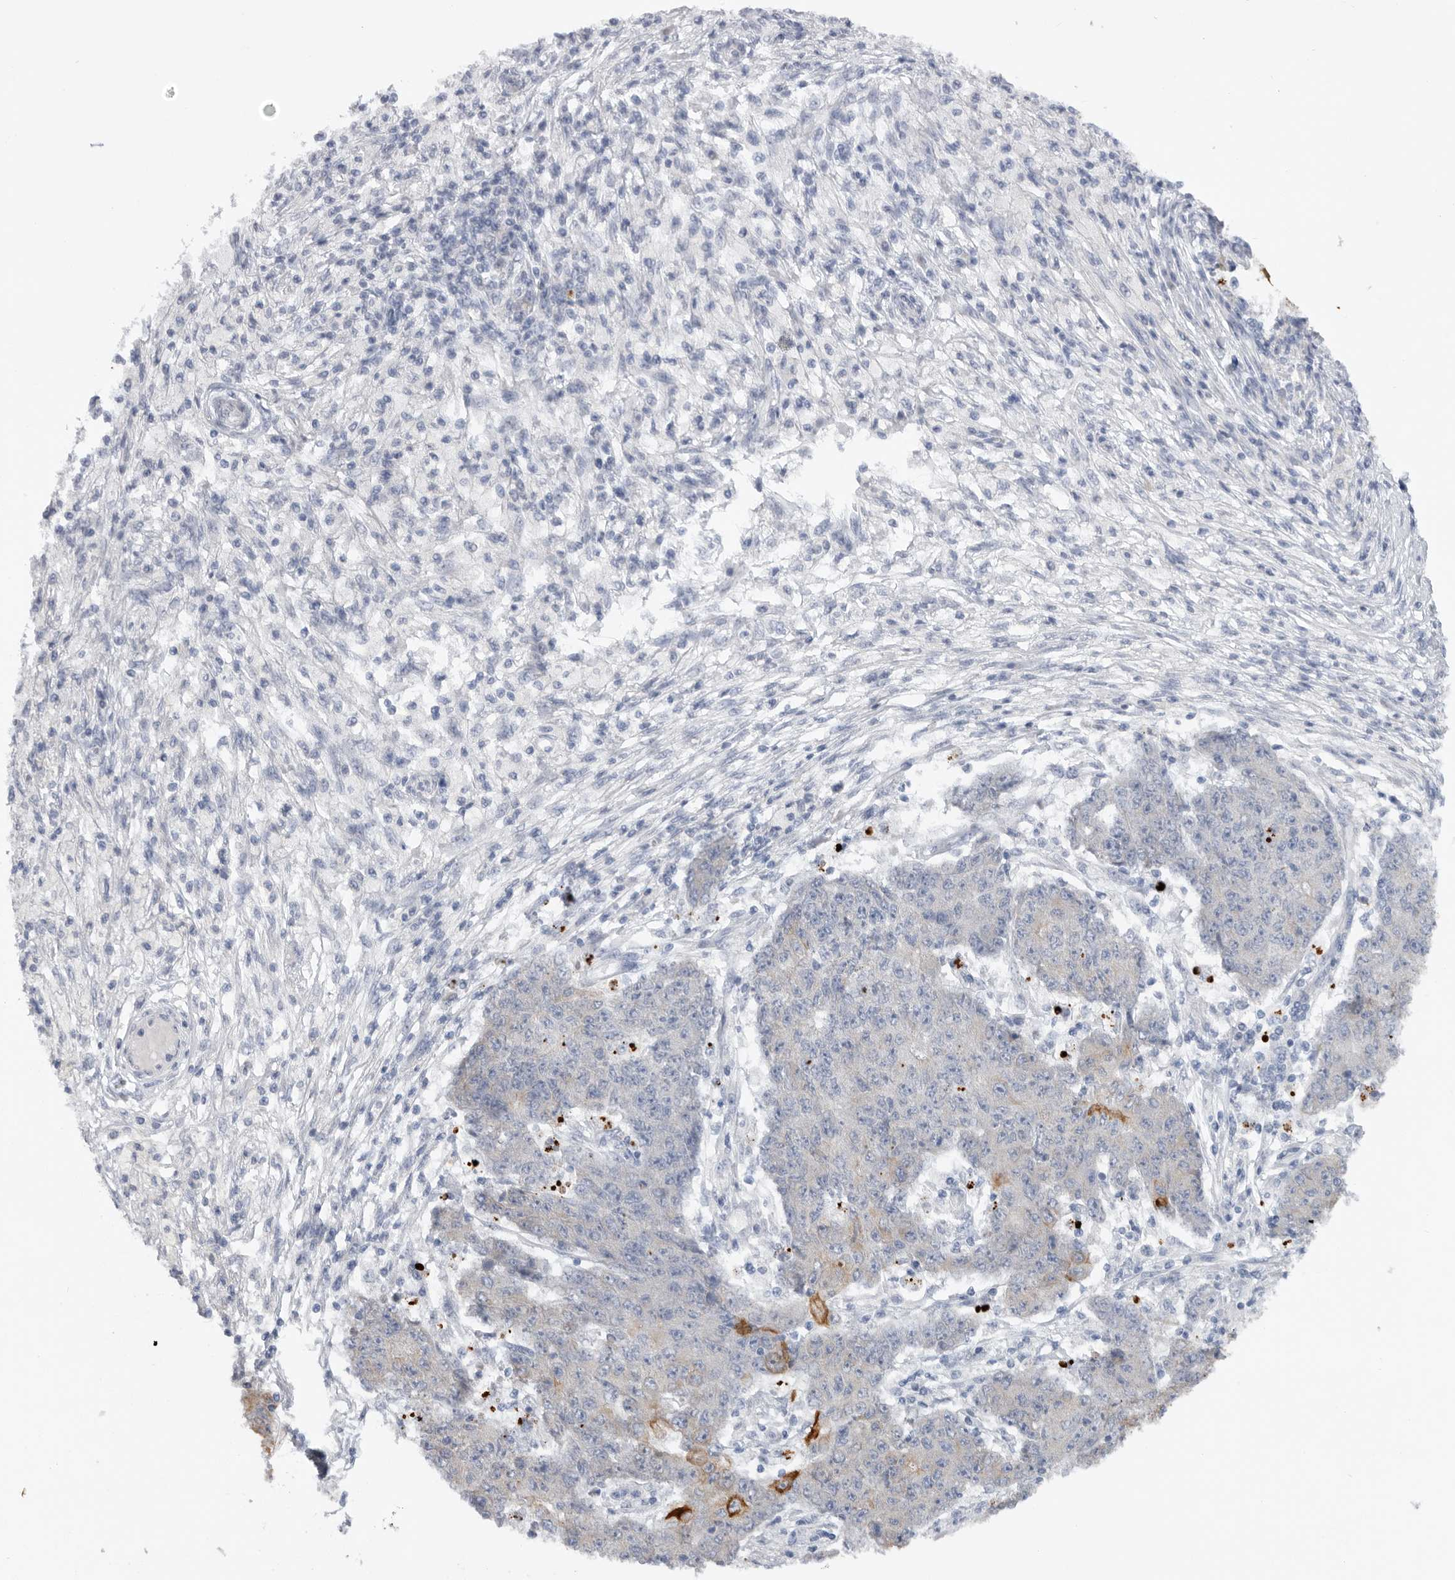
{"staining": {"intensity": "negative", "quantity": "none", "location": "none"}, "tissue": "ovarian cancer", "cell_type": "Tumor cells", "image_type": "cancer", "snomed": [{"axis": "morphology", "description": "Carcinoma, endometroid"}, {"axis": "topography", "description": "Ovary"}], "caption": "High power microscopy micrograph of an IHC image of ovarian cancer (endometroid carcinoma), revealing no significant expression in tumor cells.", "gene": "MTFR1L", "patient": {"sex": "female", "age": 42}}